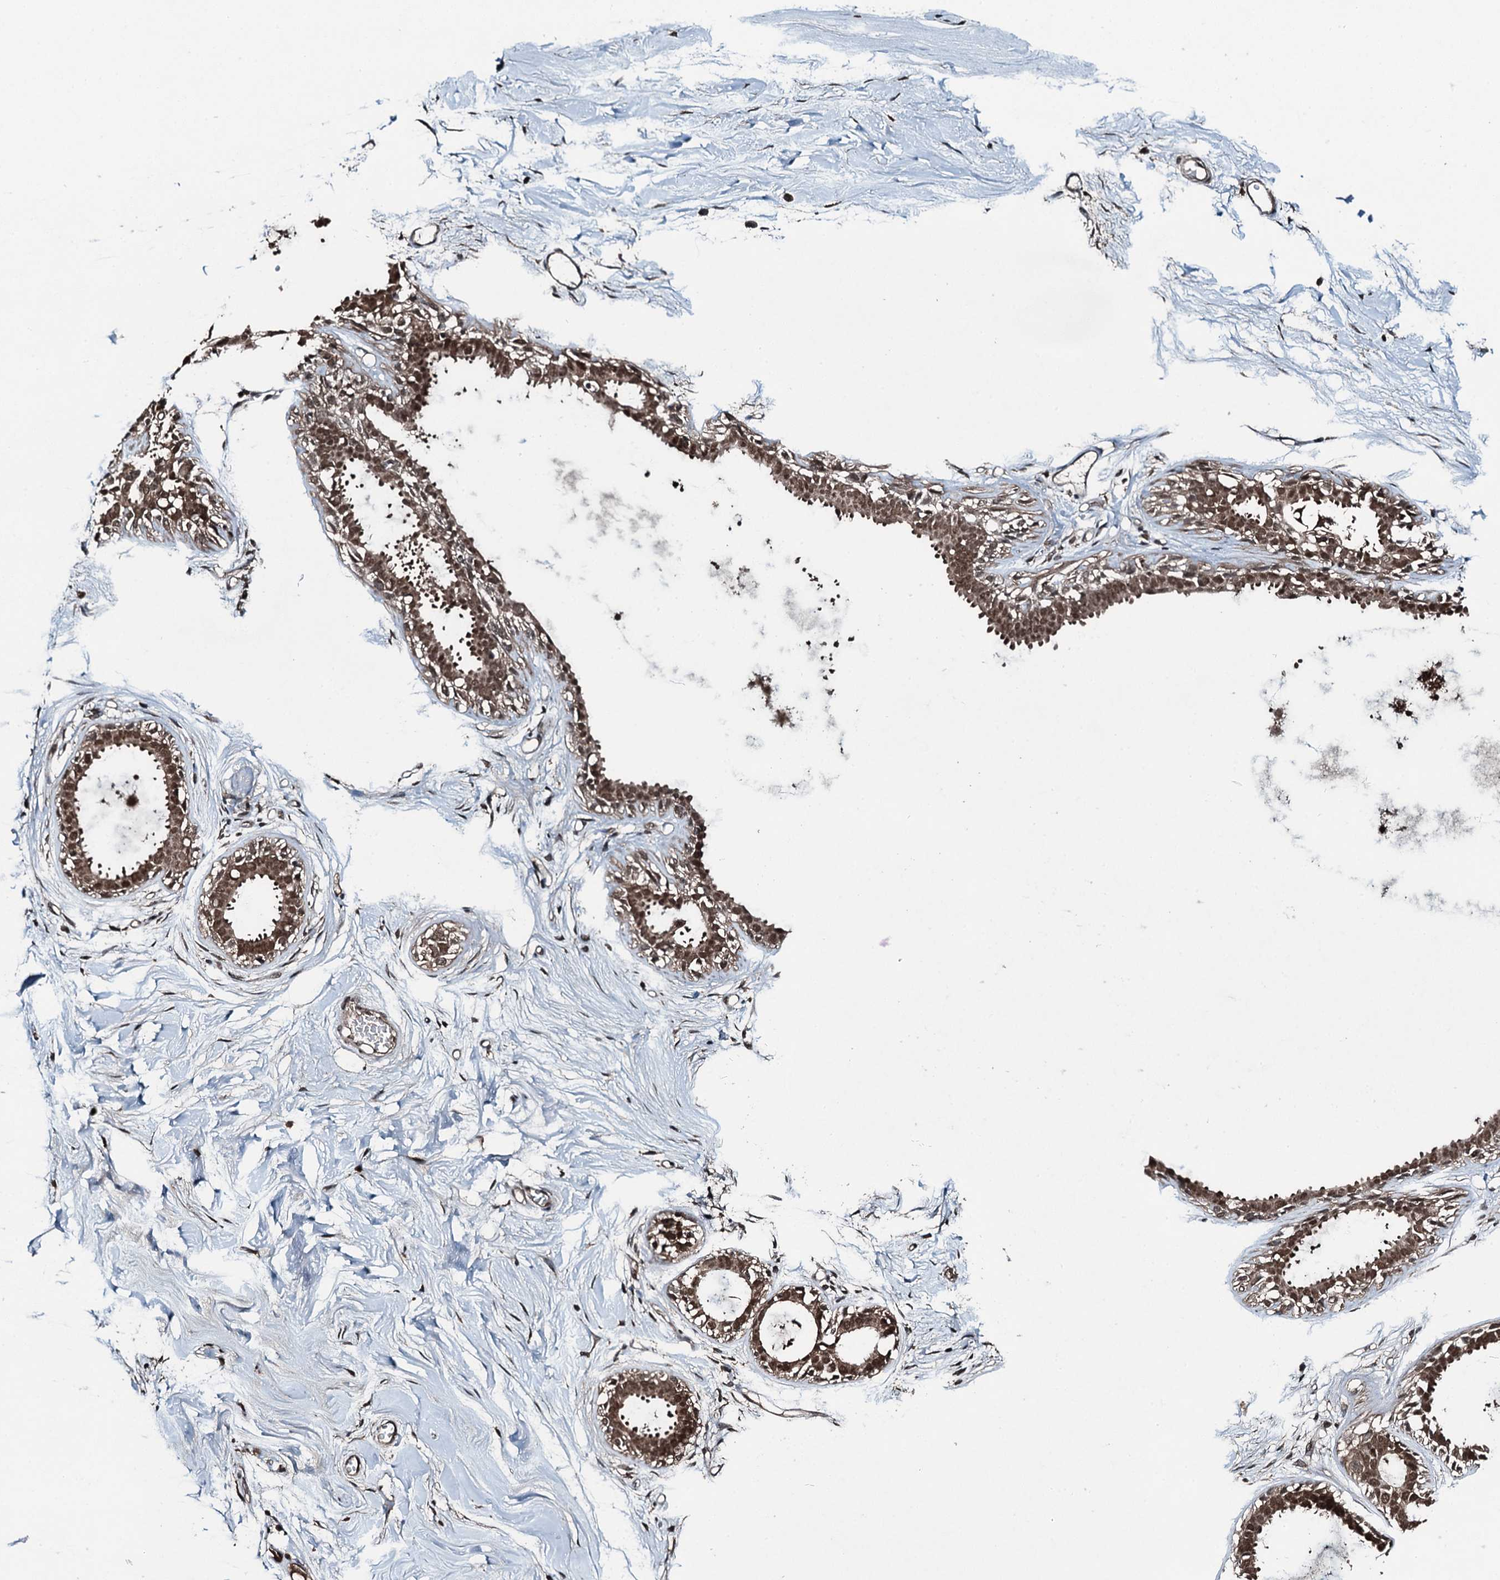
{"staining": {"intensity": "weak", "quantity": ">75%", "location": "cytoplasmic/membranous,nuclear"}, "tissue": "breast", "cell_type": "Adipocytes", "image_type": "normal", "snomed": [{"axis": "morphology", "description": "Normal tissue, NOS"}, {"axis": "topography", "description": "Breast"}], "caption": "Immunohistochemical staining of benign breast shows weak cytoplasmic/membranous,nuclear protein staining in approximately >75% of adipocytes.", "gene": "UBXN6", "patient": {"sex": "female", "age": 45}}